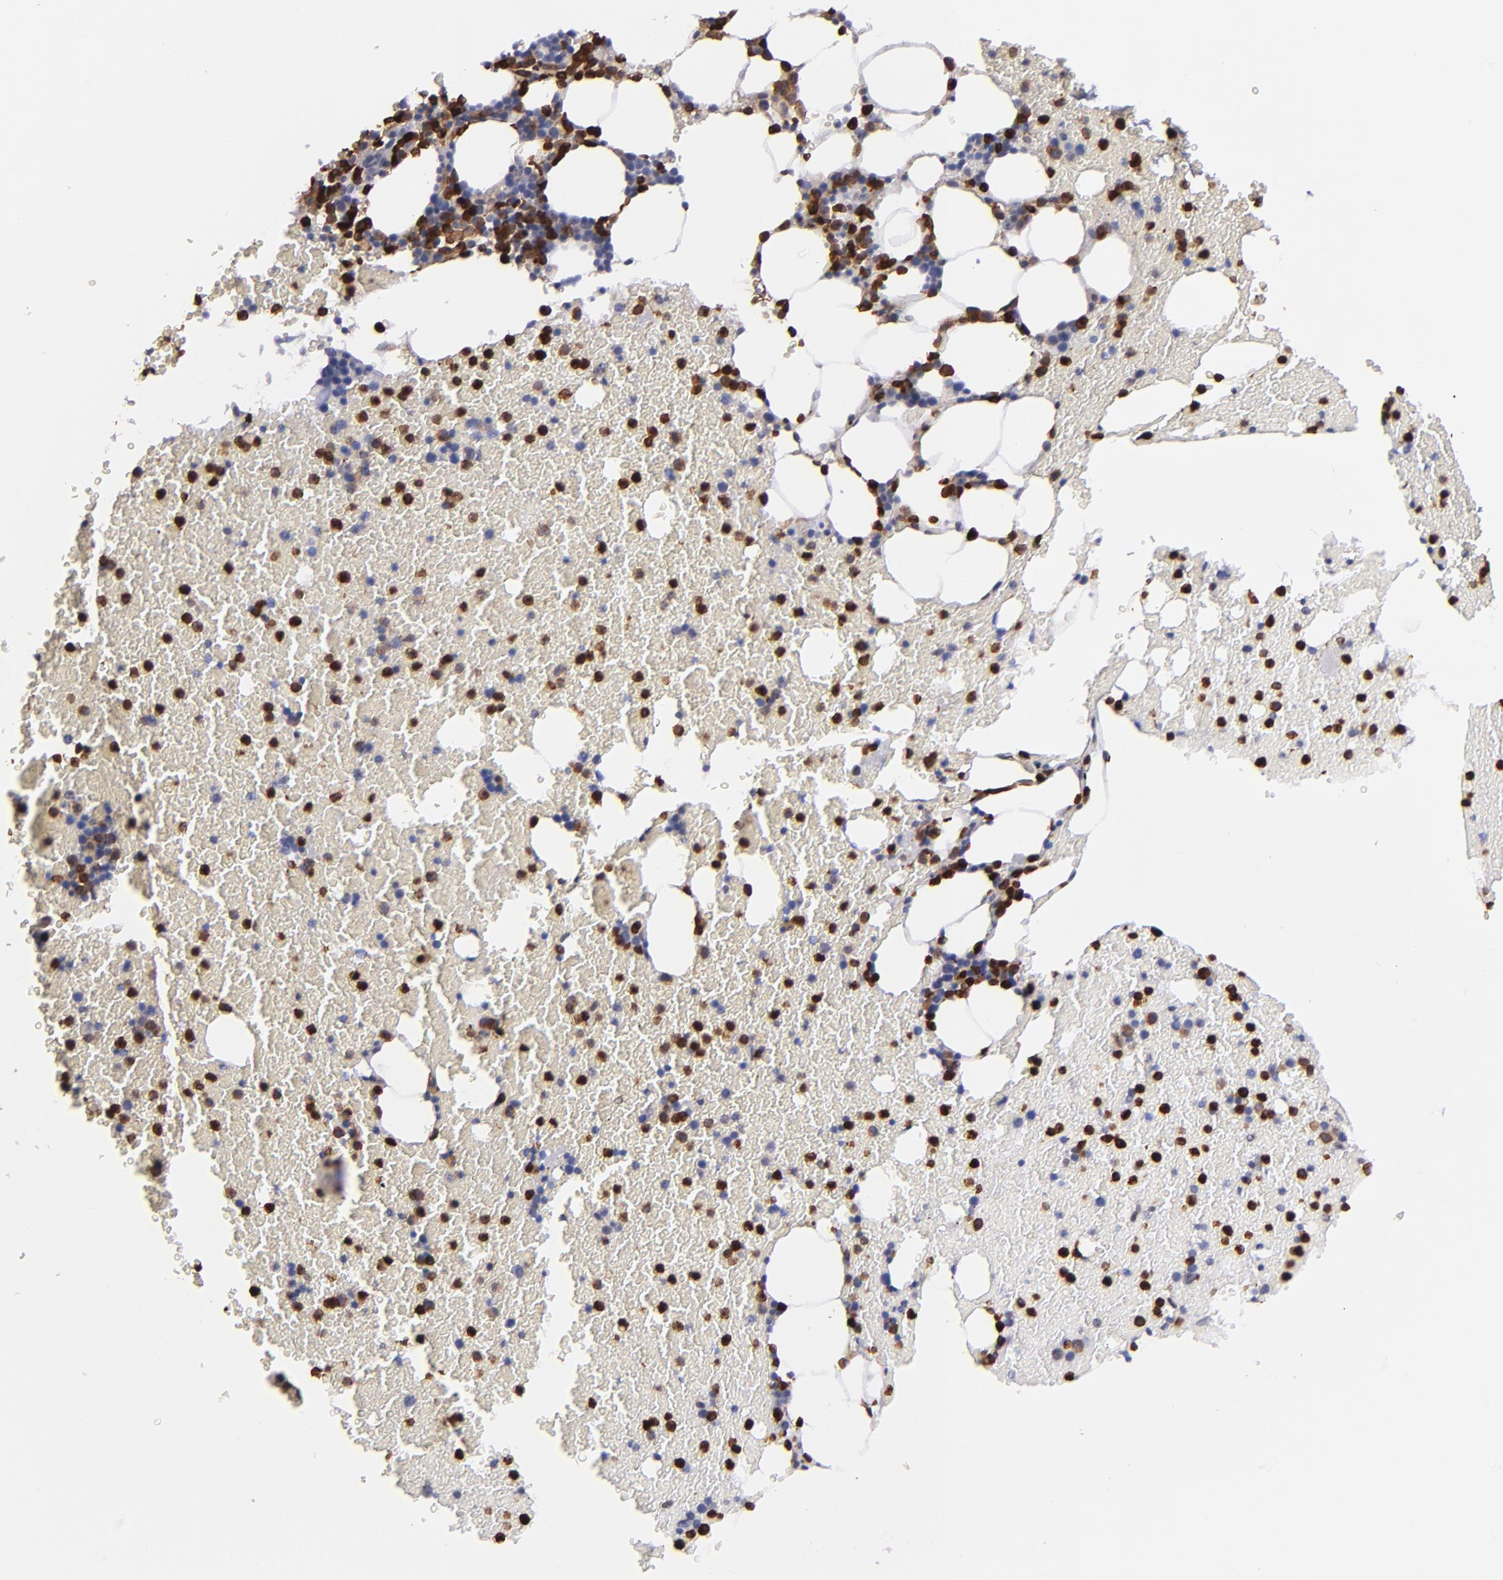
{"staining": {"intensity": "strong", "quantity": ">75%", "location": "cytoplasmic/membranous"}, "tissue": "bone marrow", "cell_type": "Hematopoietic cells", "image_type": "normal", "snomed": [{"axis": "morphology", "description": "Normal tissue, NOS"}, {"axis": "topography", "description": "Bone marrow"}], "caption": "Normal bone marrow shows strong cytoplasmic/membranous expression in about >75% of hematopoietic cells (DAB (3,3'-diaminobenzidine) = brown stain, brightfield microscopy at high magnification)..", "gene": "NCF2", "patient": {"sex": "female", "age": 84}}